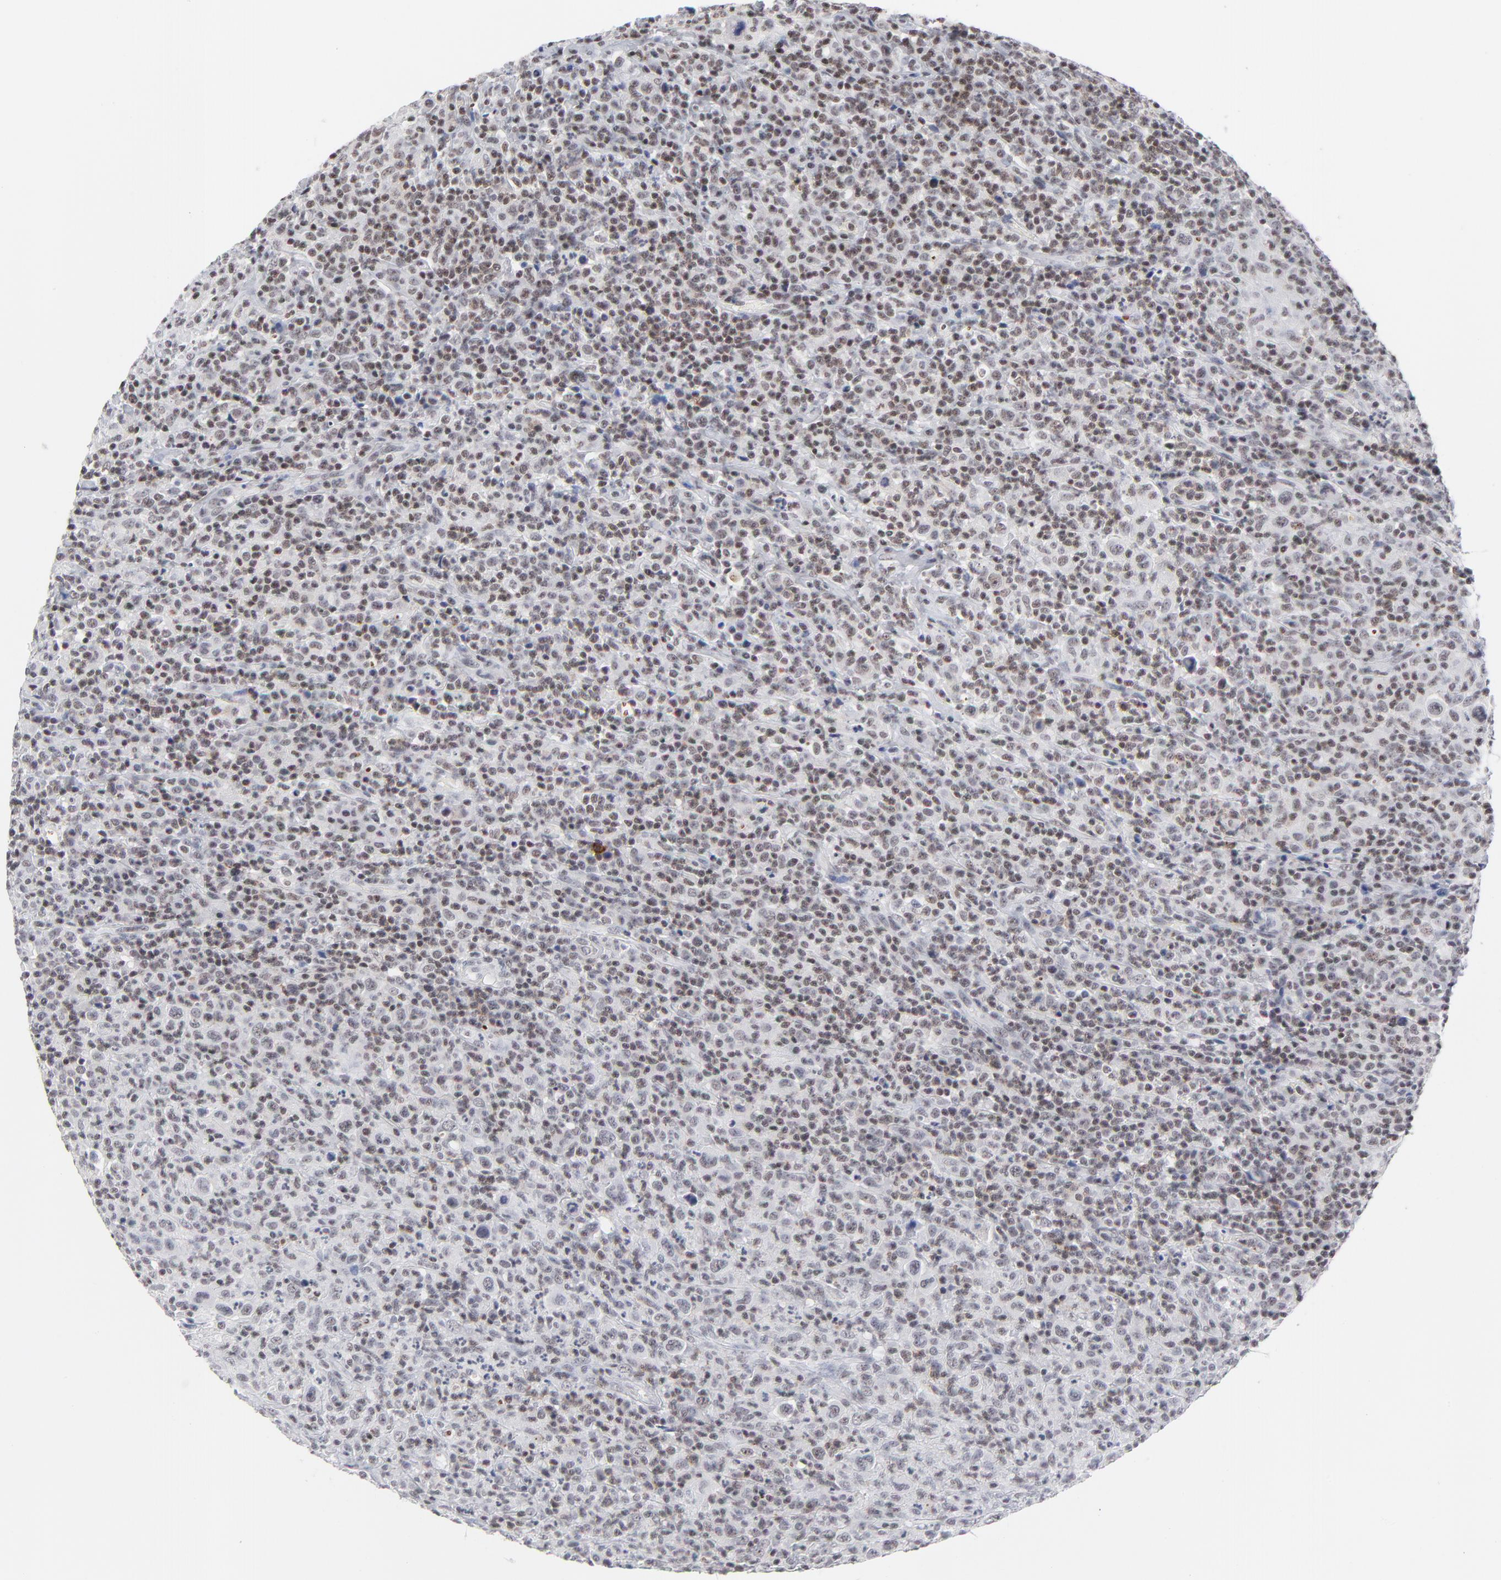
{"staining": {"intensity": "weak", "quantity": "25%-75%", "location": "nuclear"}, "tissue": "lymphoma", "cell_type": "Tumor cells", "image_type": "cancer", "snomed": [{"axis": "morphology", "description": "Hodgkin's disease, NOS"}, {"axis": "topography", "description": "Lymph node"}], "caption": "Human Hodgkin's disease stained with a brown dye demonstrates weak nuclear positive expression in about 25%-75% of tumor cells.", "gene": "ZNF143", "patient": {"sex": "male", "age": 65}}